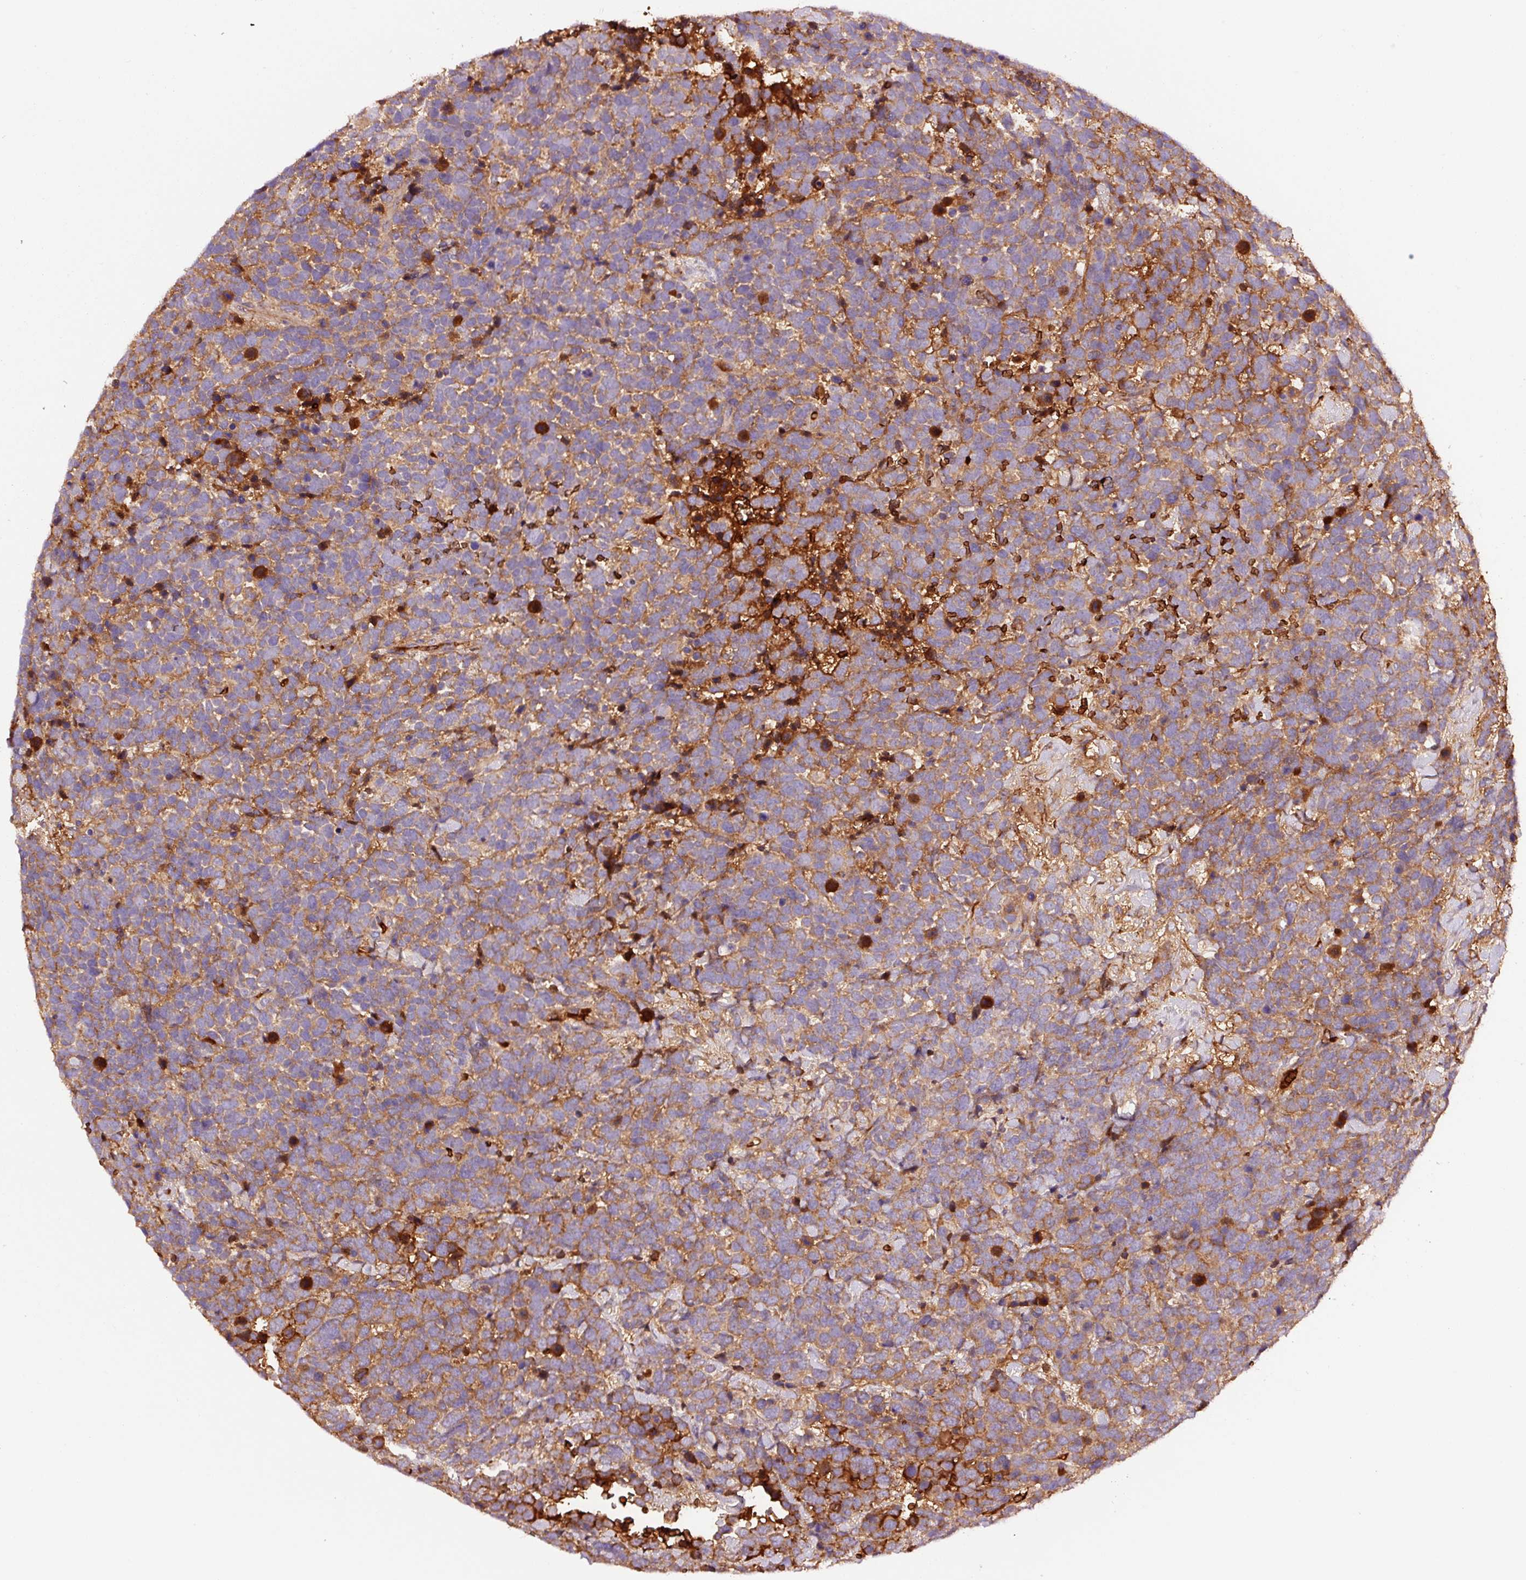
{"staining": {"intensity": "moderate", "quantity": ">75%", "location": "cytoplasmic/membranous"}, "tissue": "urothelial cancer", "cell_type": "Tumor cells", "image_type": "cancer", "snomed": [{"axis": "morphology", "description": "Urothelial carcinoma, High grade"}, {"axis": "topography", "description": "Urinary bladder"}], "caption": "Immunohistochemistry image of neoplastic tissue: human high-grade urothelial carcinoma stained using IHC displays medium levels of moderate protein expression localized specifically in the cytoplasmic/membranous of tumor cells, appearing as a cytoplasmic/membranous brown color.", "gene": "PGLYRP2", "patient": {"sex": "female", "age": 82}}